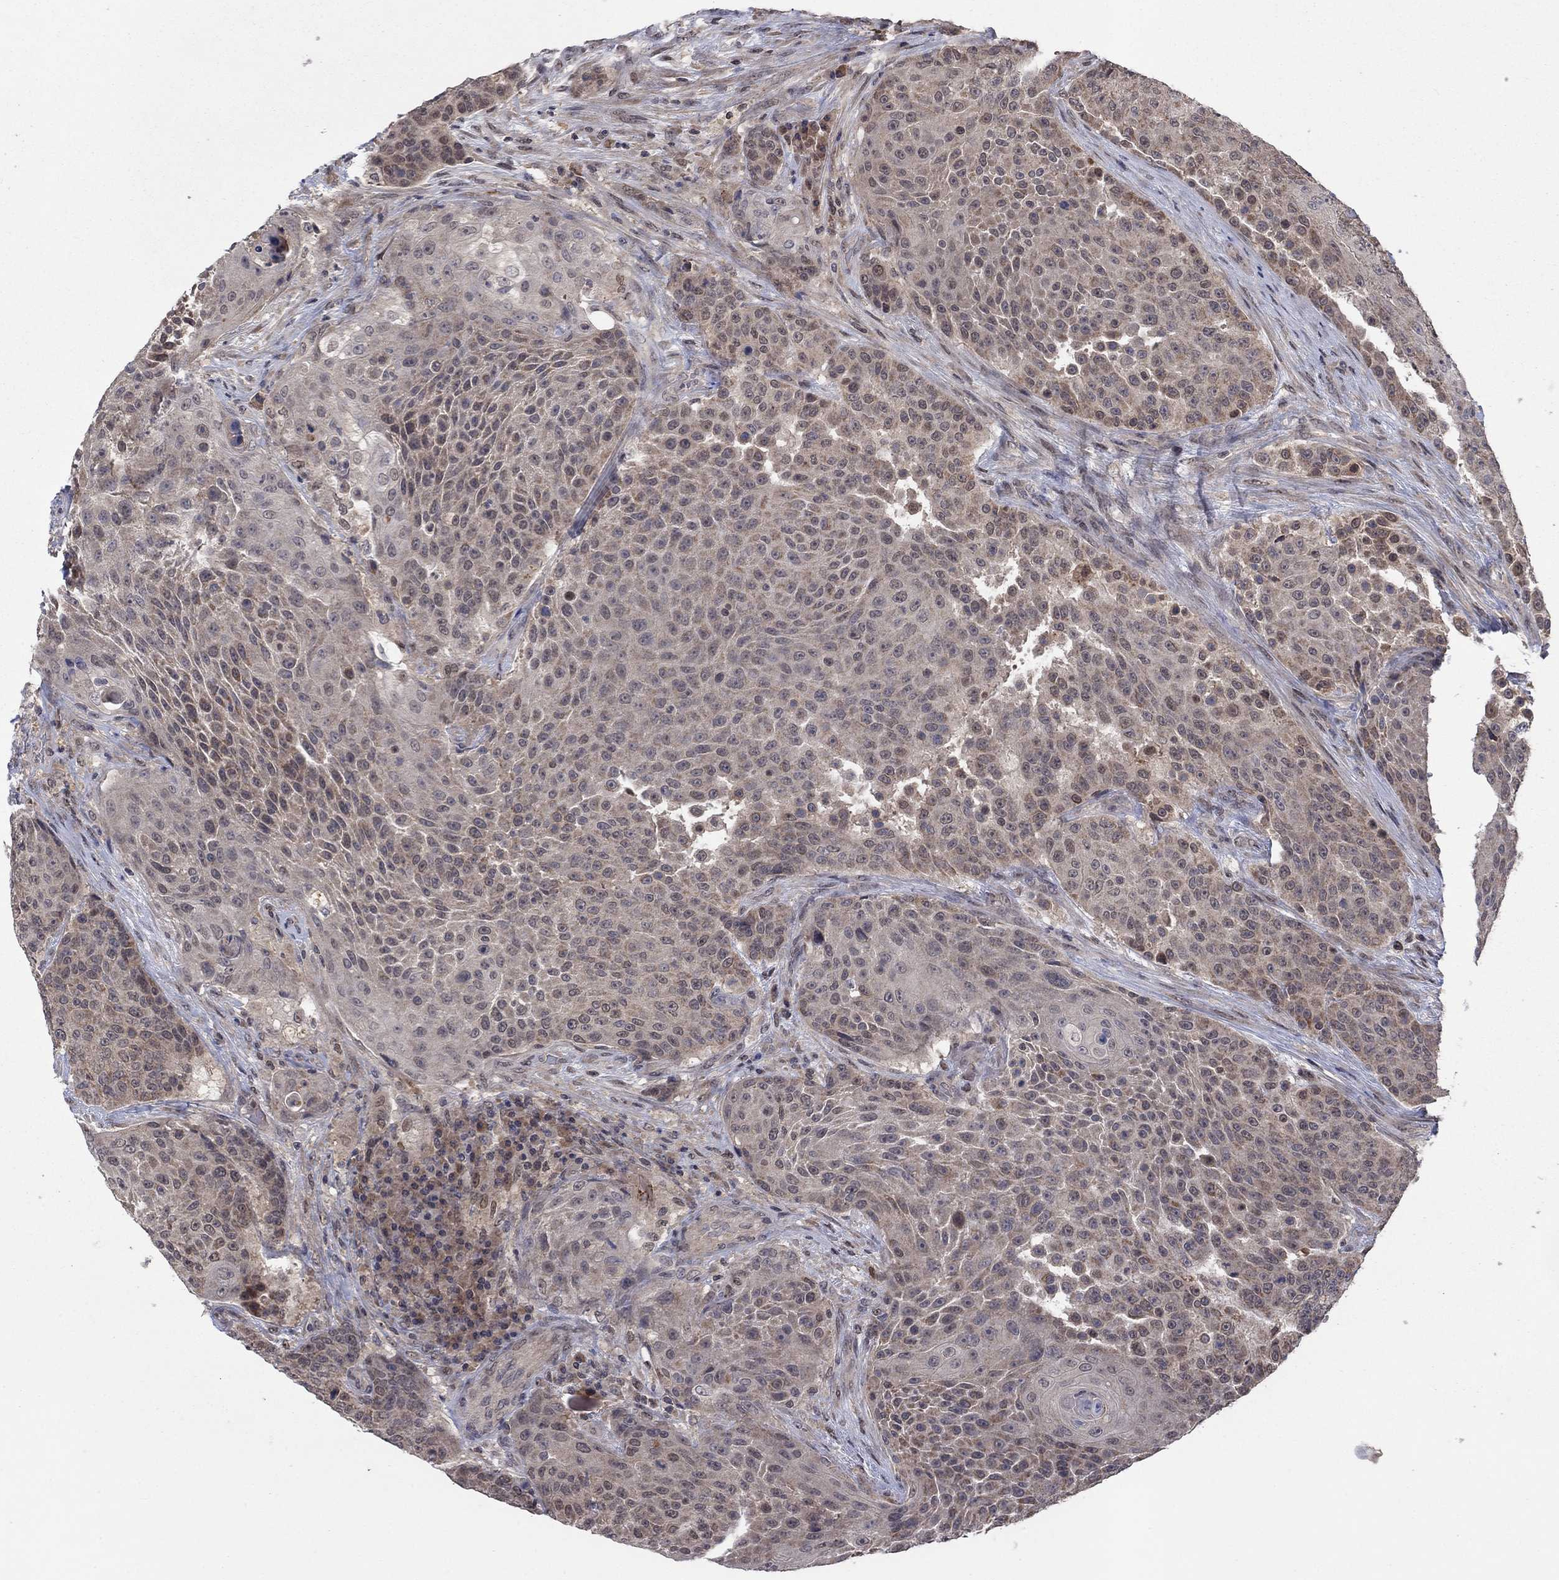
{"staining": {"intensity": "weak", "quantity": "<25%", "location": "cytoplasmic/membranous"}, "tissue": "urothelial cancer", "cell_type": "Tumor cells", "image_type": "cancer", "snomed": [{"axis": "morphology", "description": "Urothelial carcinoma, High grade"}, {"axis": "topography", "description": "Urinary bladder"}], "caption": "DAB (3,3'-diaminobenzidine) immunohistochemical staining of human high-grade urothelial carcinoma reveals no significant positivity in tumor cells.", "gene": "IAH1", "patient": {"sex": "female", "age": 63}}